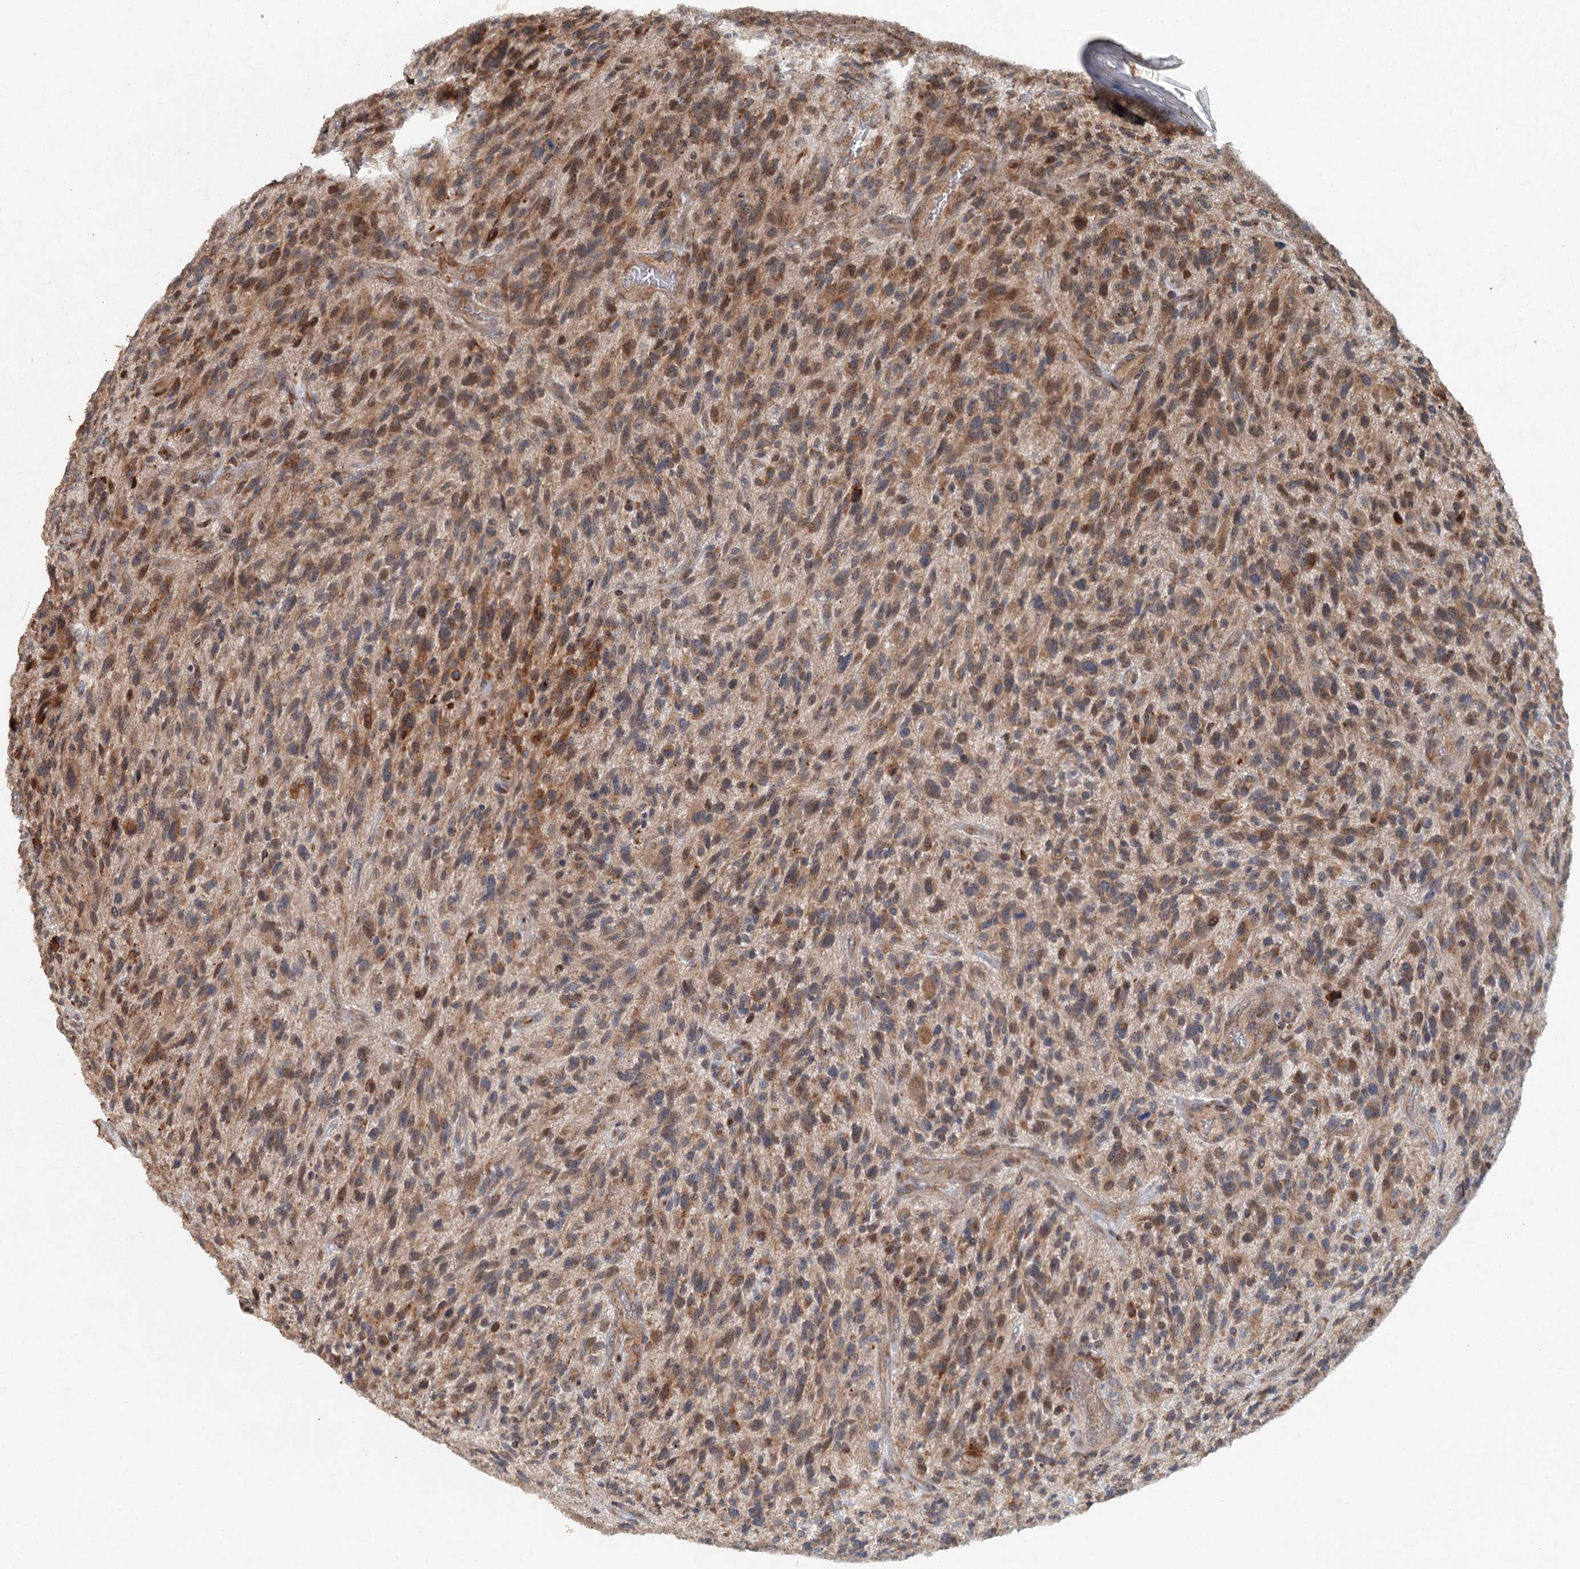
{"staining": {"intensity": "moderate", "quantity": ">75%", "location": "cytoplasmic/membranous"}, "tissue": "glioma", "cell_type": "Tumor cells", "image_type": "cancer", "snomed": [{"axis": "morphology", "description": "Glioma, malignant, High grade"}, {"axis": "topography", "description": "Brain"}], "caption": "Glioma stained for a protein (brown) exhibits moderate cytoplasmic/membranous positive expression in approximately >75% of tumor cells.", "gene": "SRPX2", "patient": {"sex": "male", "age": 47}}